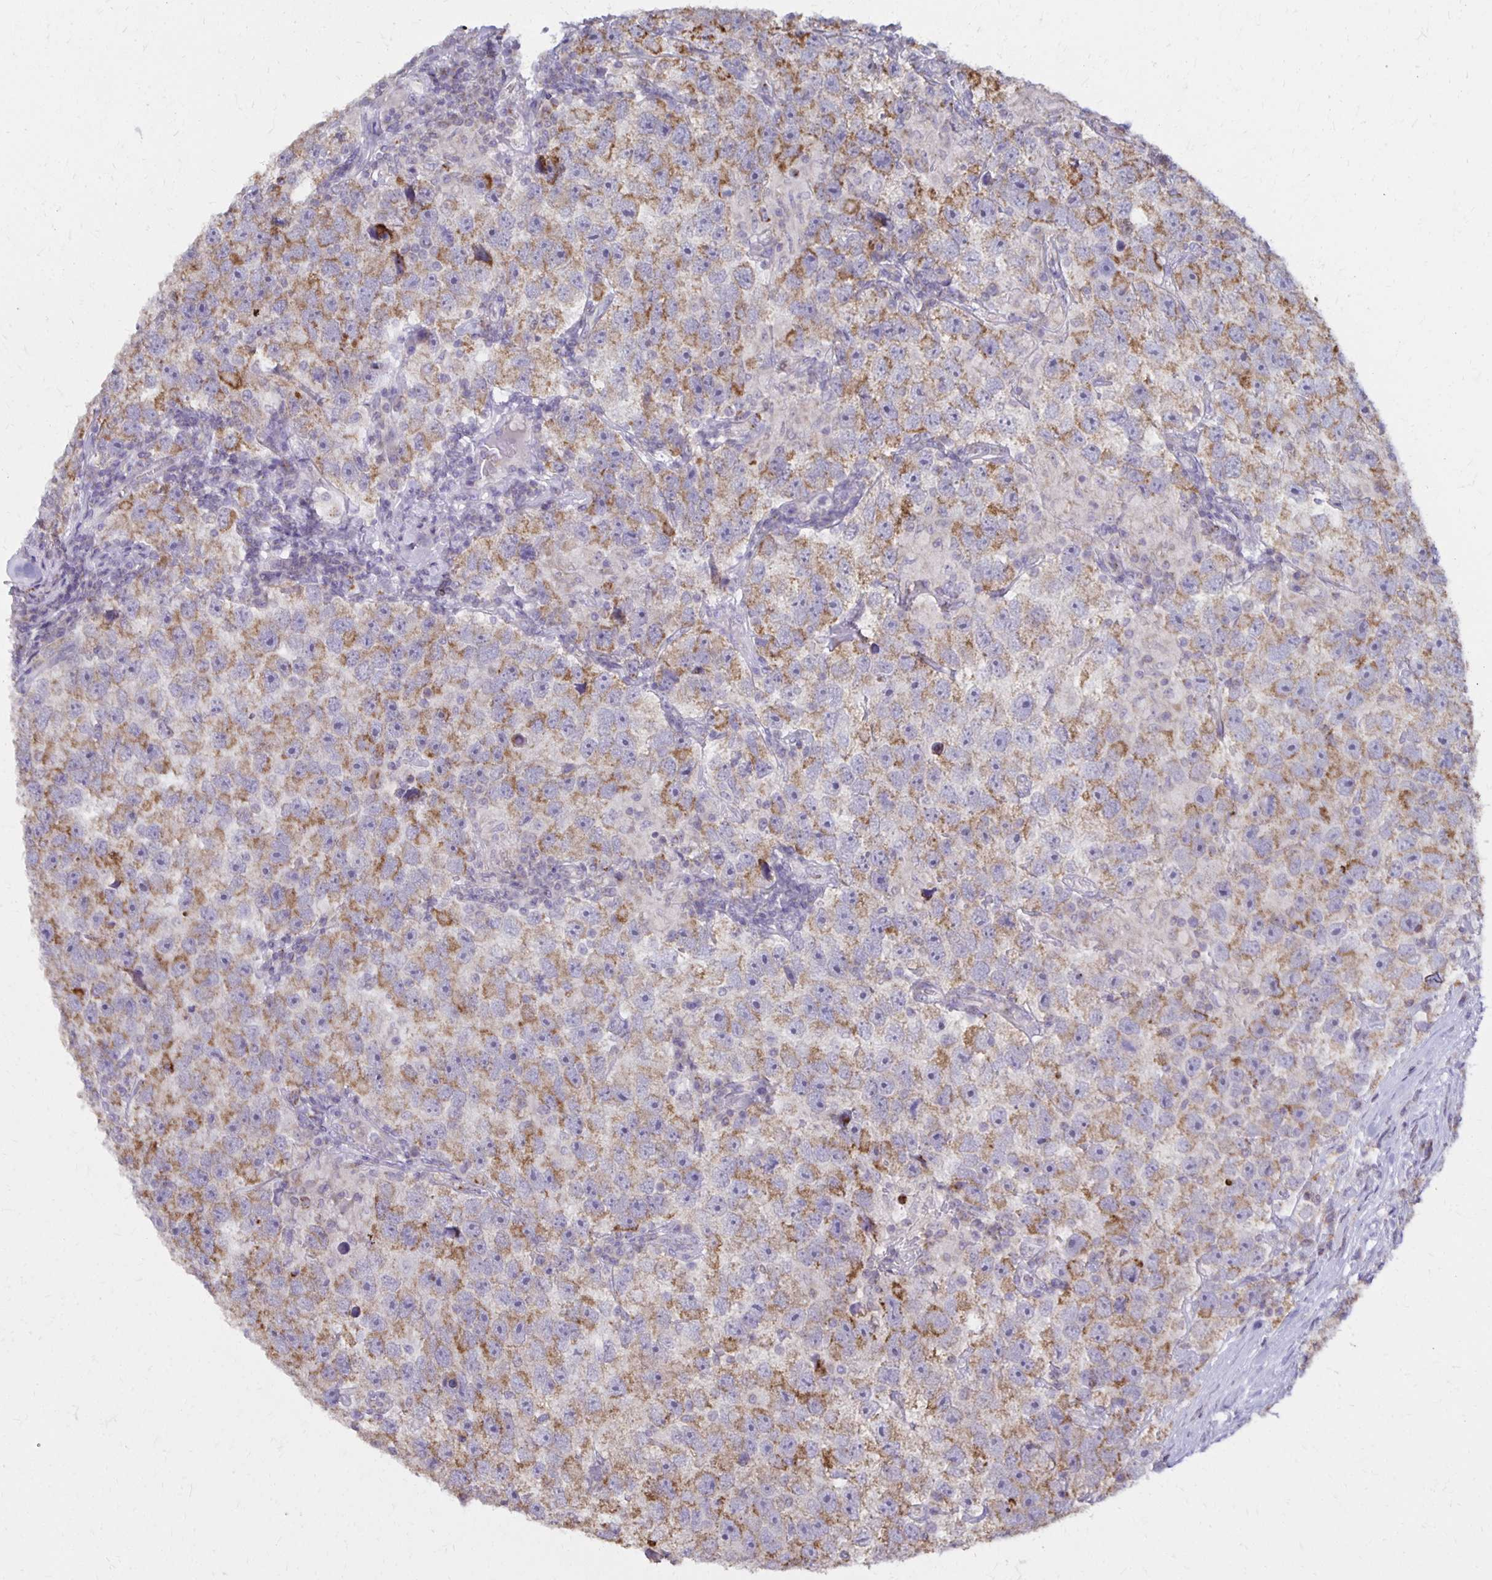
{"staining": {"intensity": "moderate", "quantity": ">75%", "location": "cytoplasmic/membranous"}, "tissue": "testis cancer", "cell_type": "Tumor cells", "image_type": "cancer", "snomed": [{"axis": "morphology", "description": "Seminoma, NOS"}, {"axis": "topography", "description": "Testis"}], "caption": "IHC staining of testis cancer (seminoma), which displays medium levels of moderate cytoplasmic/membranous staining in about >75% of tumor cells indicating moderate cytoplasmic/membranous protein staining. The staining was performed using DAB (3,3'-diaminobenzidine) (brown) for protein detection and nuclei were counterstained in hematoxylin (blue).", "gene": "IER3", "patient": {"sex": "male", "age": 26}}